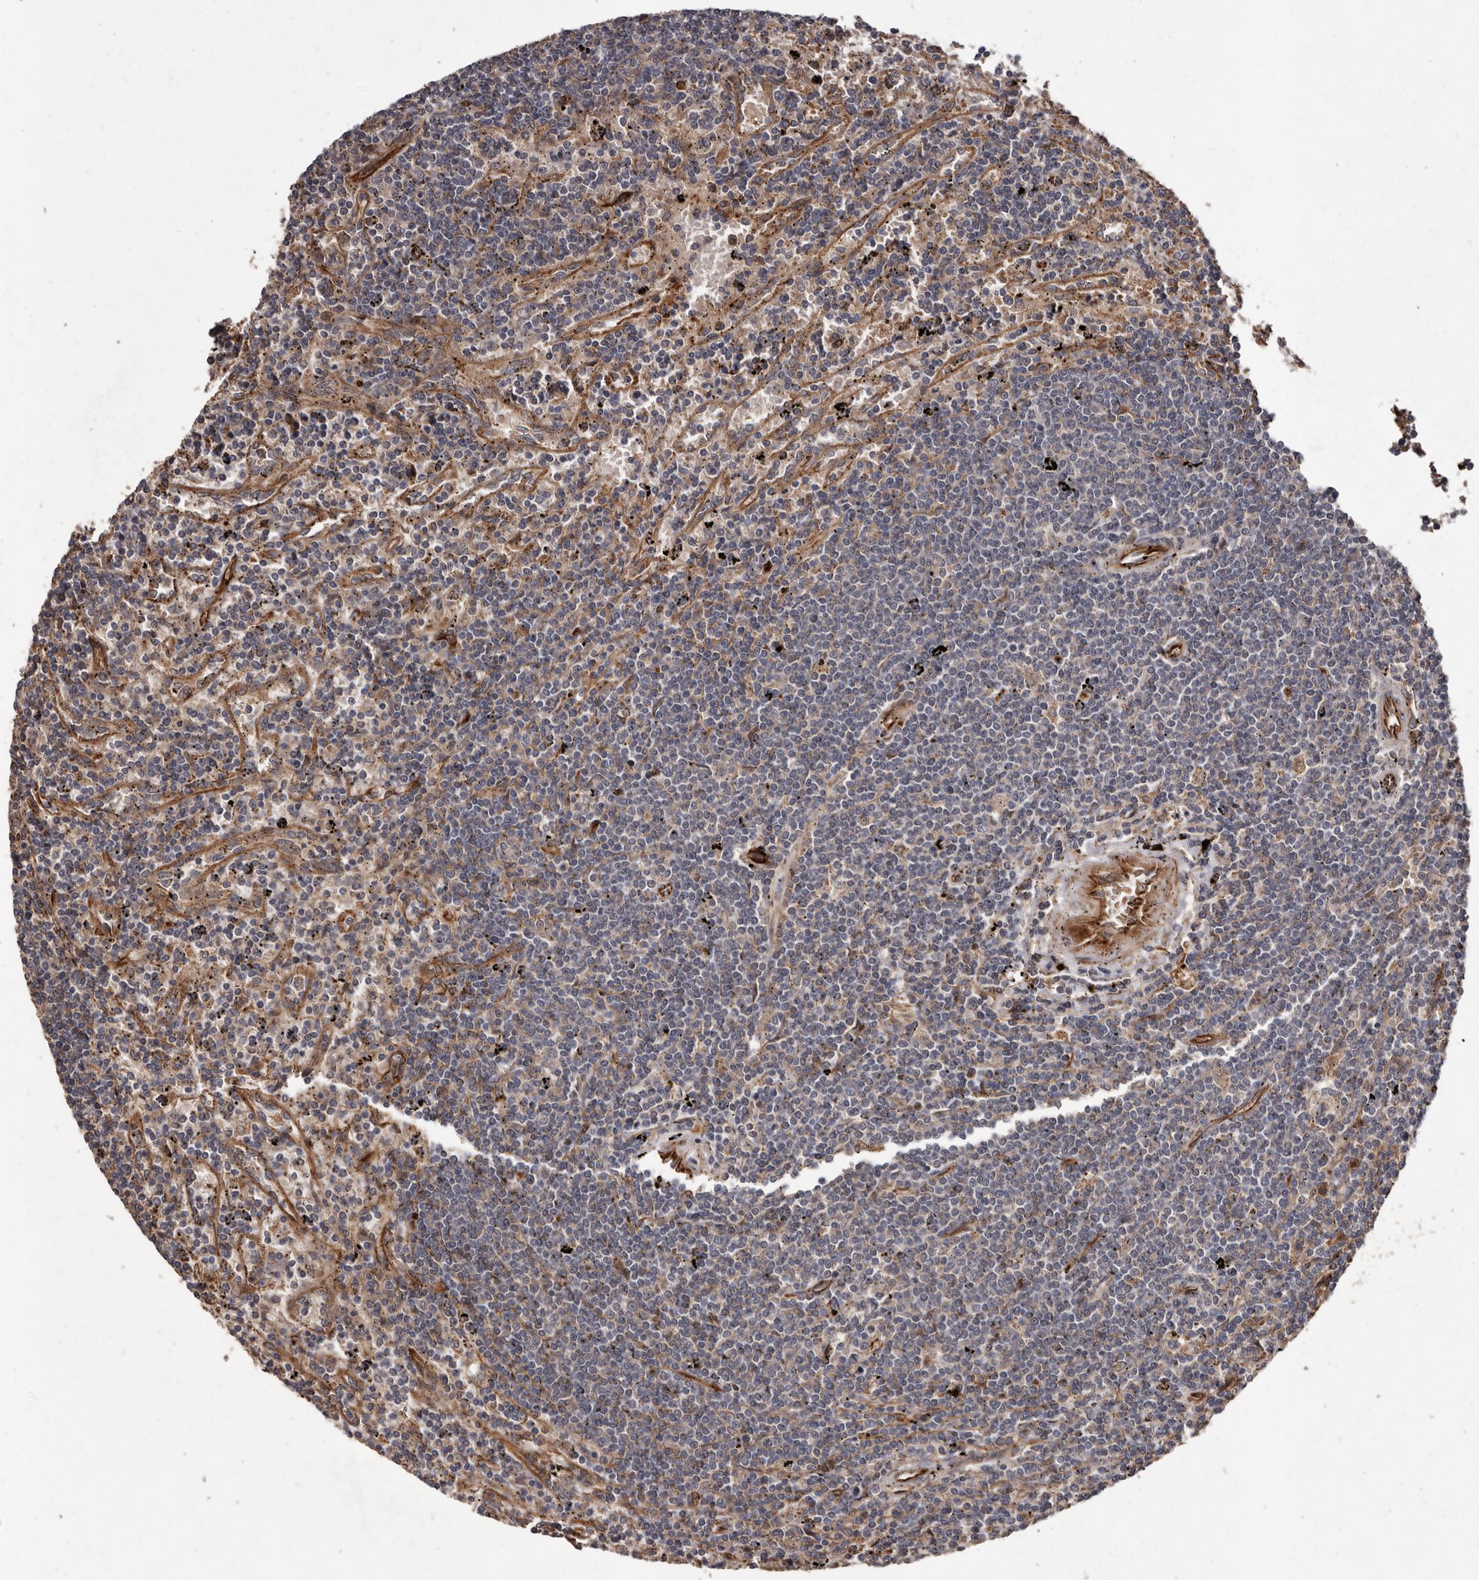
{"staining": {"intensity": "negative", "quantity": "none", "location": "none"}, "tissue": "lymphoma", "cell_type": "Tumor cells", "image_type": "cancer", "snomed": [{"axis": "morphology", "description": "Malignant lymphoma, non-Hodgkin's type, Low grade"}, {"axis": "topography", "description": "Spleen"}], "caption": "Tumor cells are negative for protein expression in human low-grade malignant lymphoma, non-Hodgkin's type.", "gene": "BRAT1", "patient": {"sex": "male", "age": 76}}